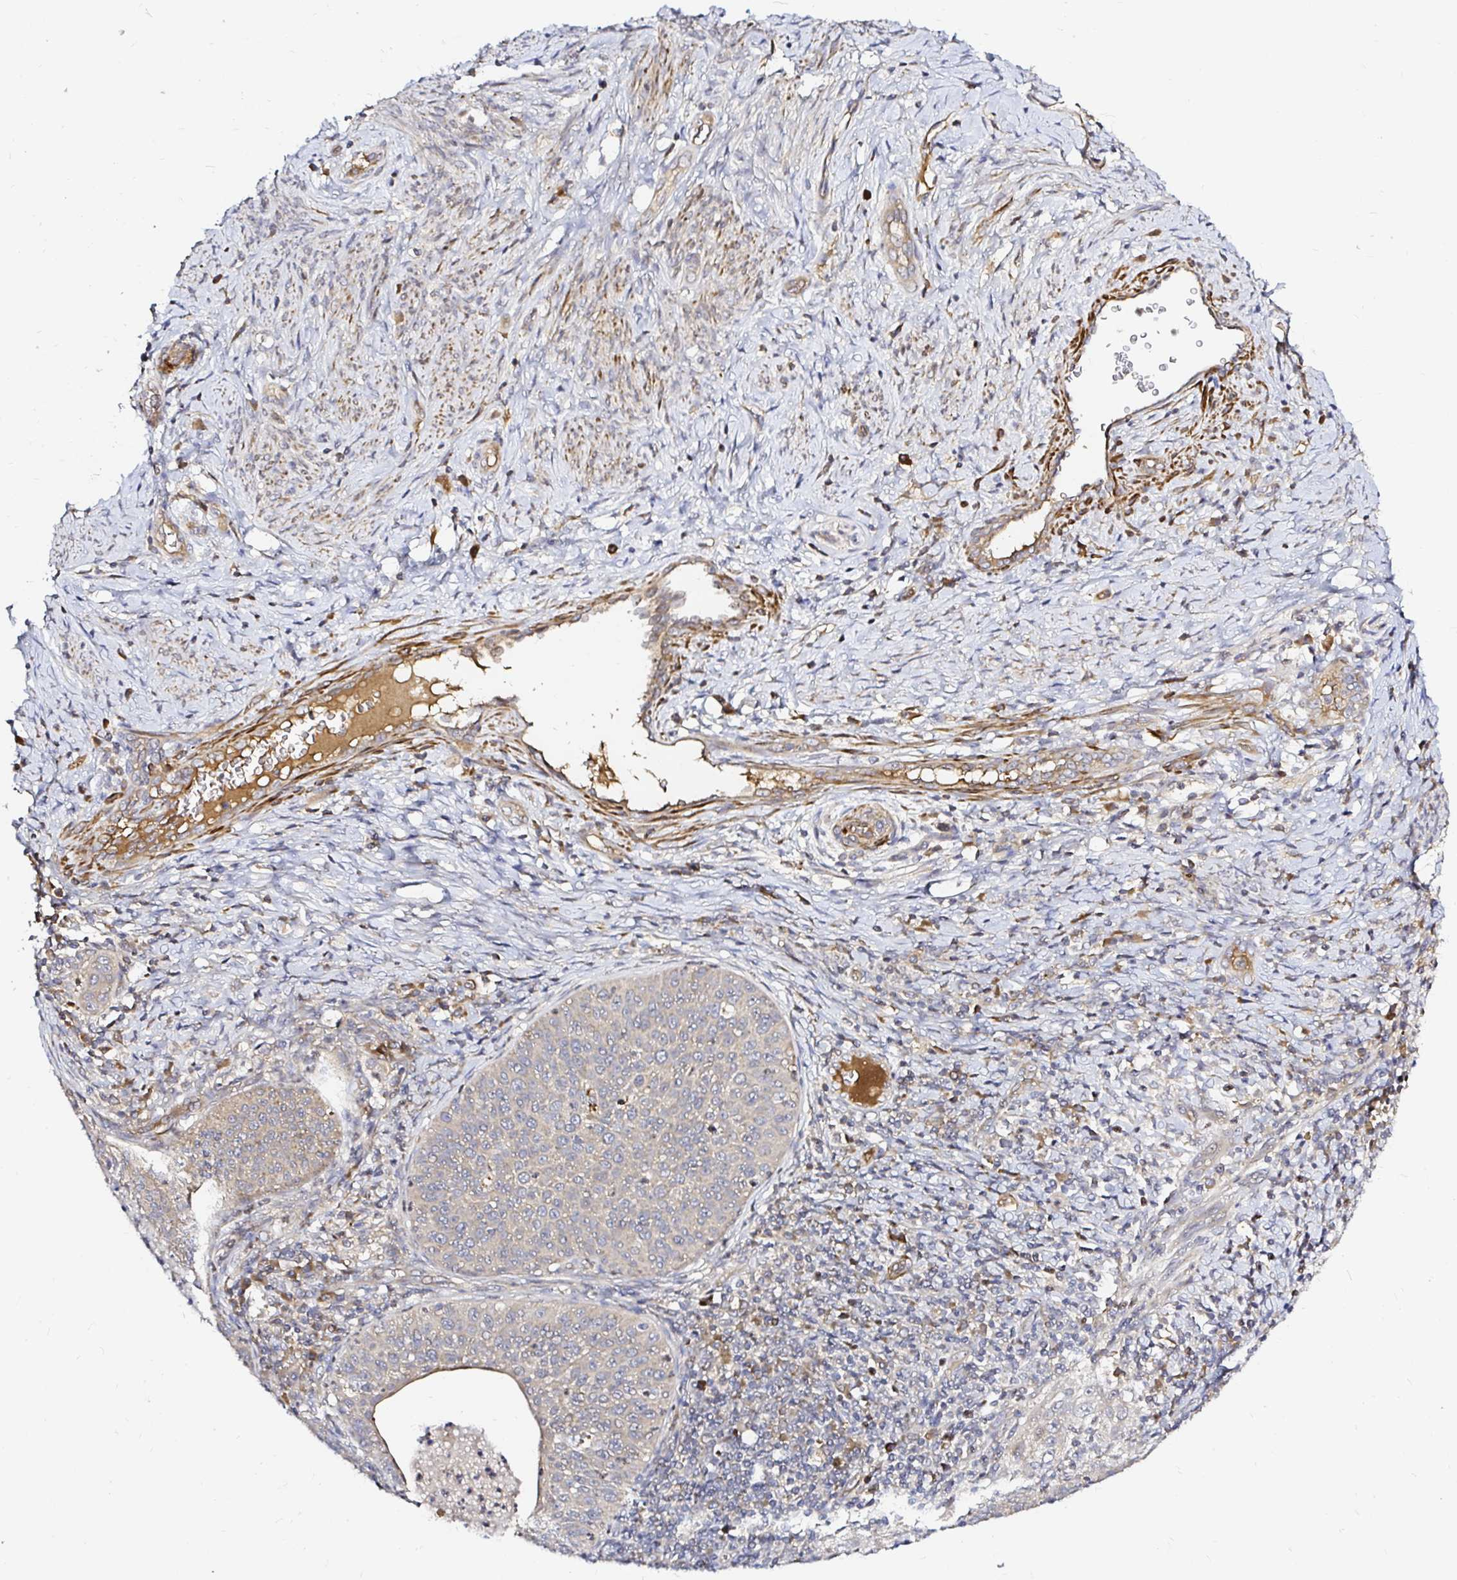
{"staining": {"intensity": "weak", "quantity": "25%-75%", "location": "cytoplasmic/membranous"}, "tissue": "cervical cancer", "cell_type": "Tumor cells", "image_type": "cancer", "snomed": [{"axis": "morphology", "description": "Squamous cell carcinoma, NOS"}, {"axis": "topography", "description": "Cervix"}], "caption": "This is a micrograph of immunohistochemistry staining of cervical cancer (squamous cell carcinoma), which shows weak expression in the cytoplasmic/membranous of tumor cells.", "gene": "ARHGEF37", "patient": {"sex": "female", "age": 30}}